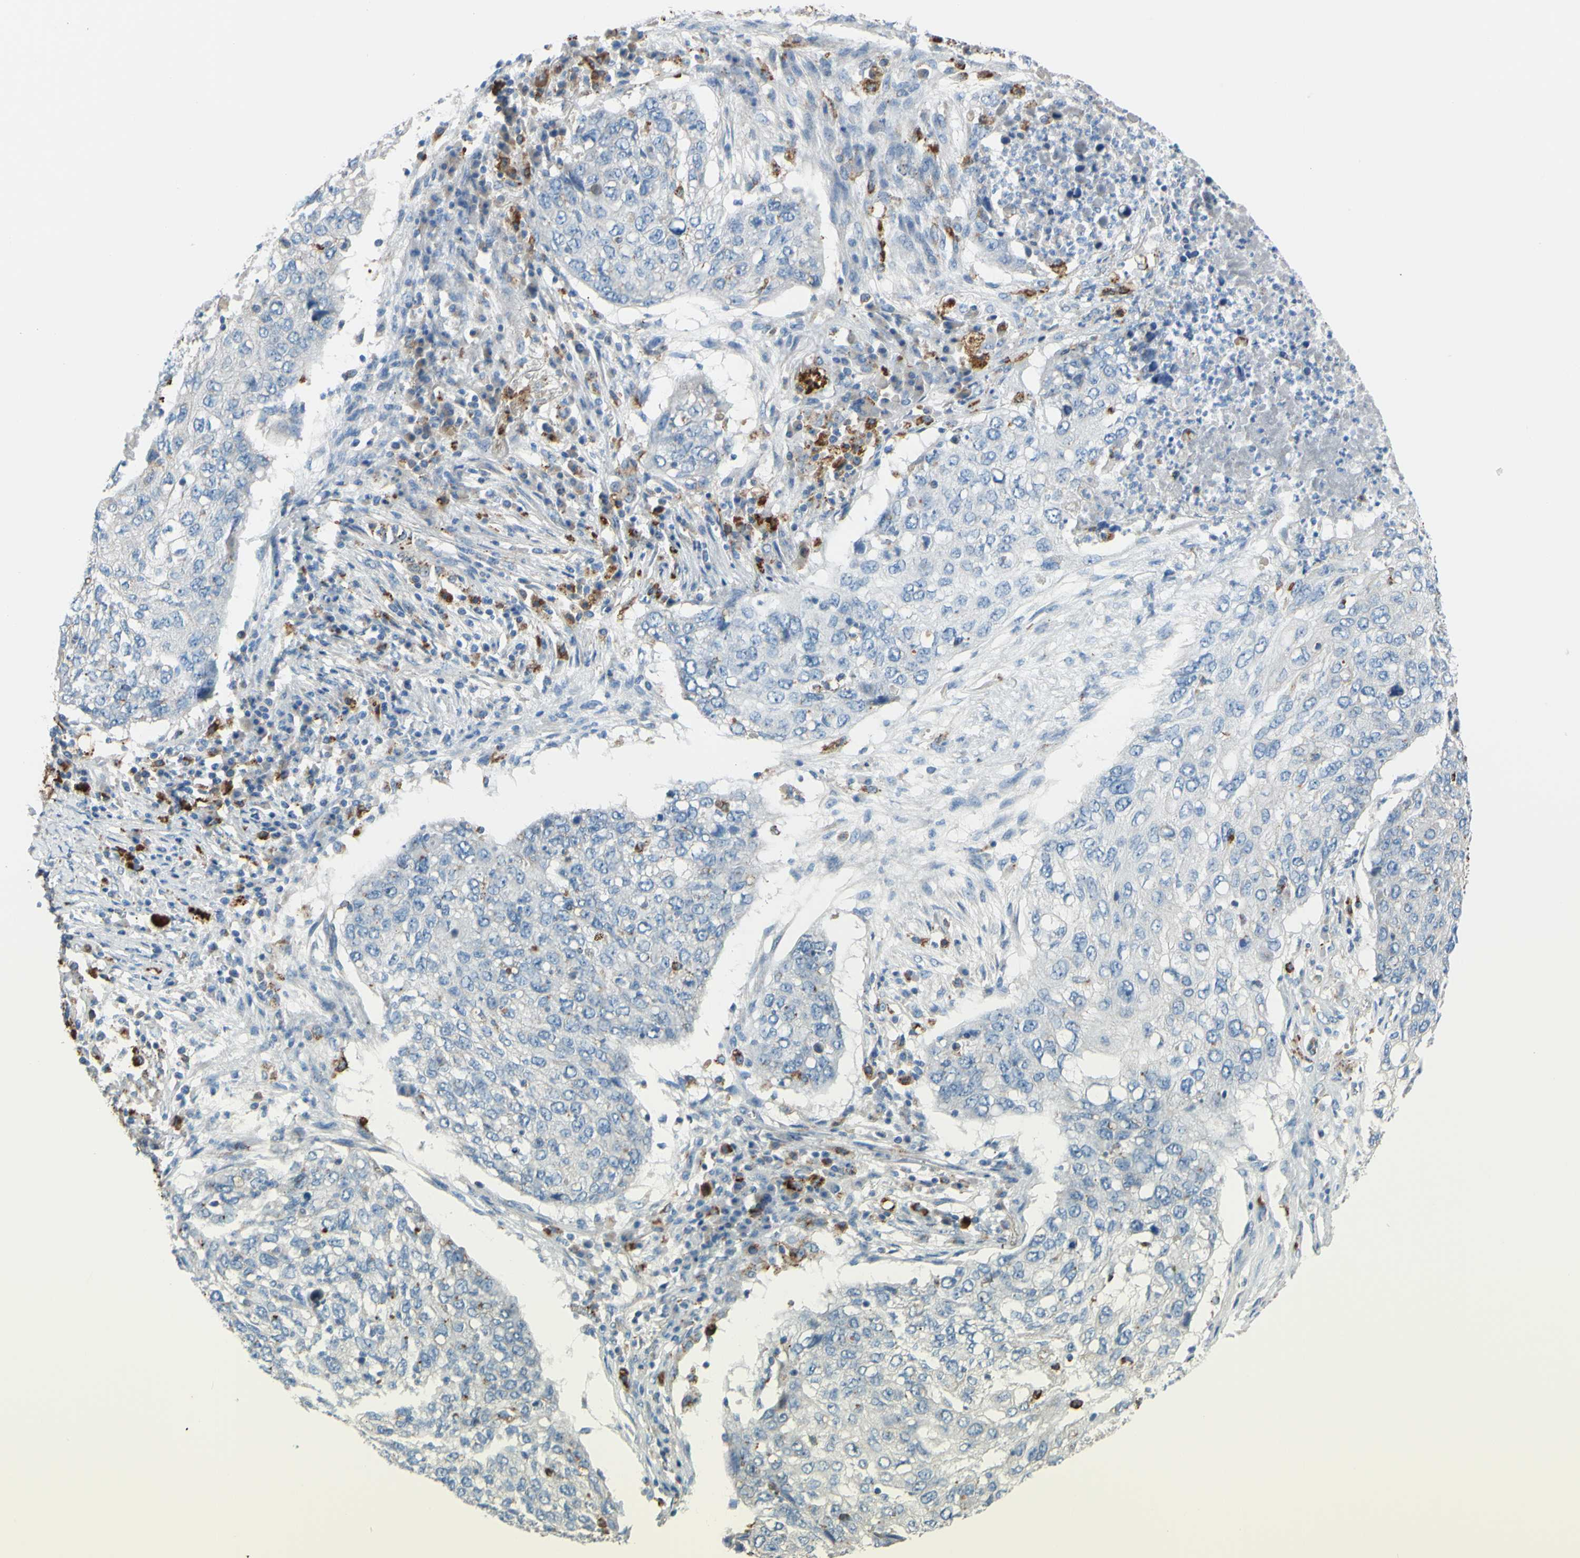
{"staining": {"intensity": "negative", "quantity": "none", "location": "none"}, "tissue": "lung cancer", "cell_type": "Tumor cells", "image_type": "cancer", "snomed": [{"axis": "morphology", "description": "Squamous cell carcinoma, NOS"}, {"axis": "topography", "description": "Lung"}], "caption": "An image of human lung squamous cell carcinoma is negative for staining in tumor cells.", "gene": "CTSD", "patient": {"sex": "female", "age": 63}}